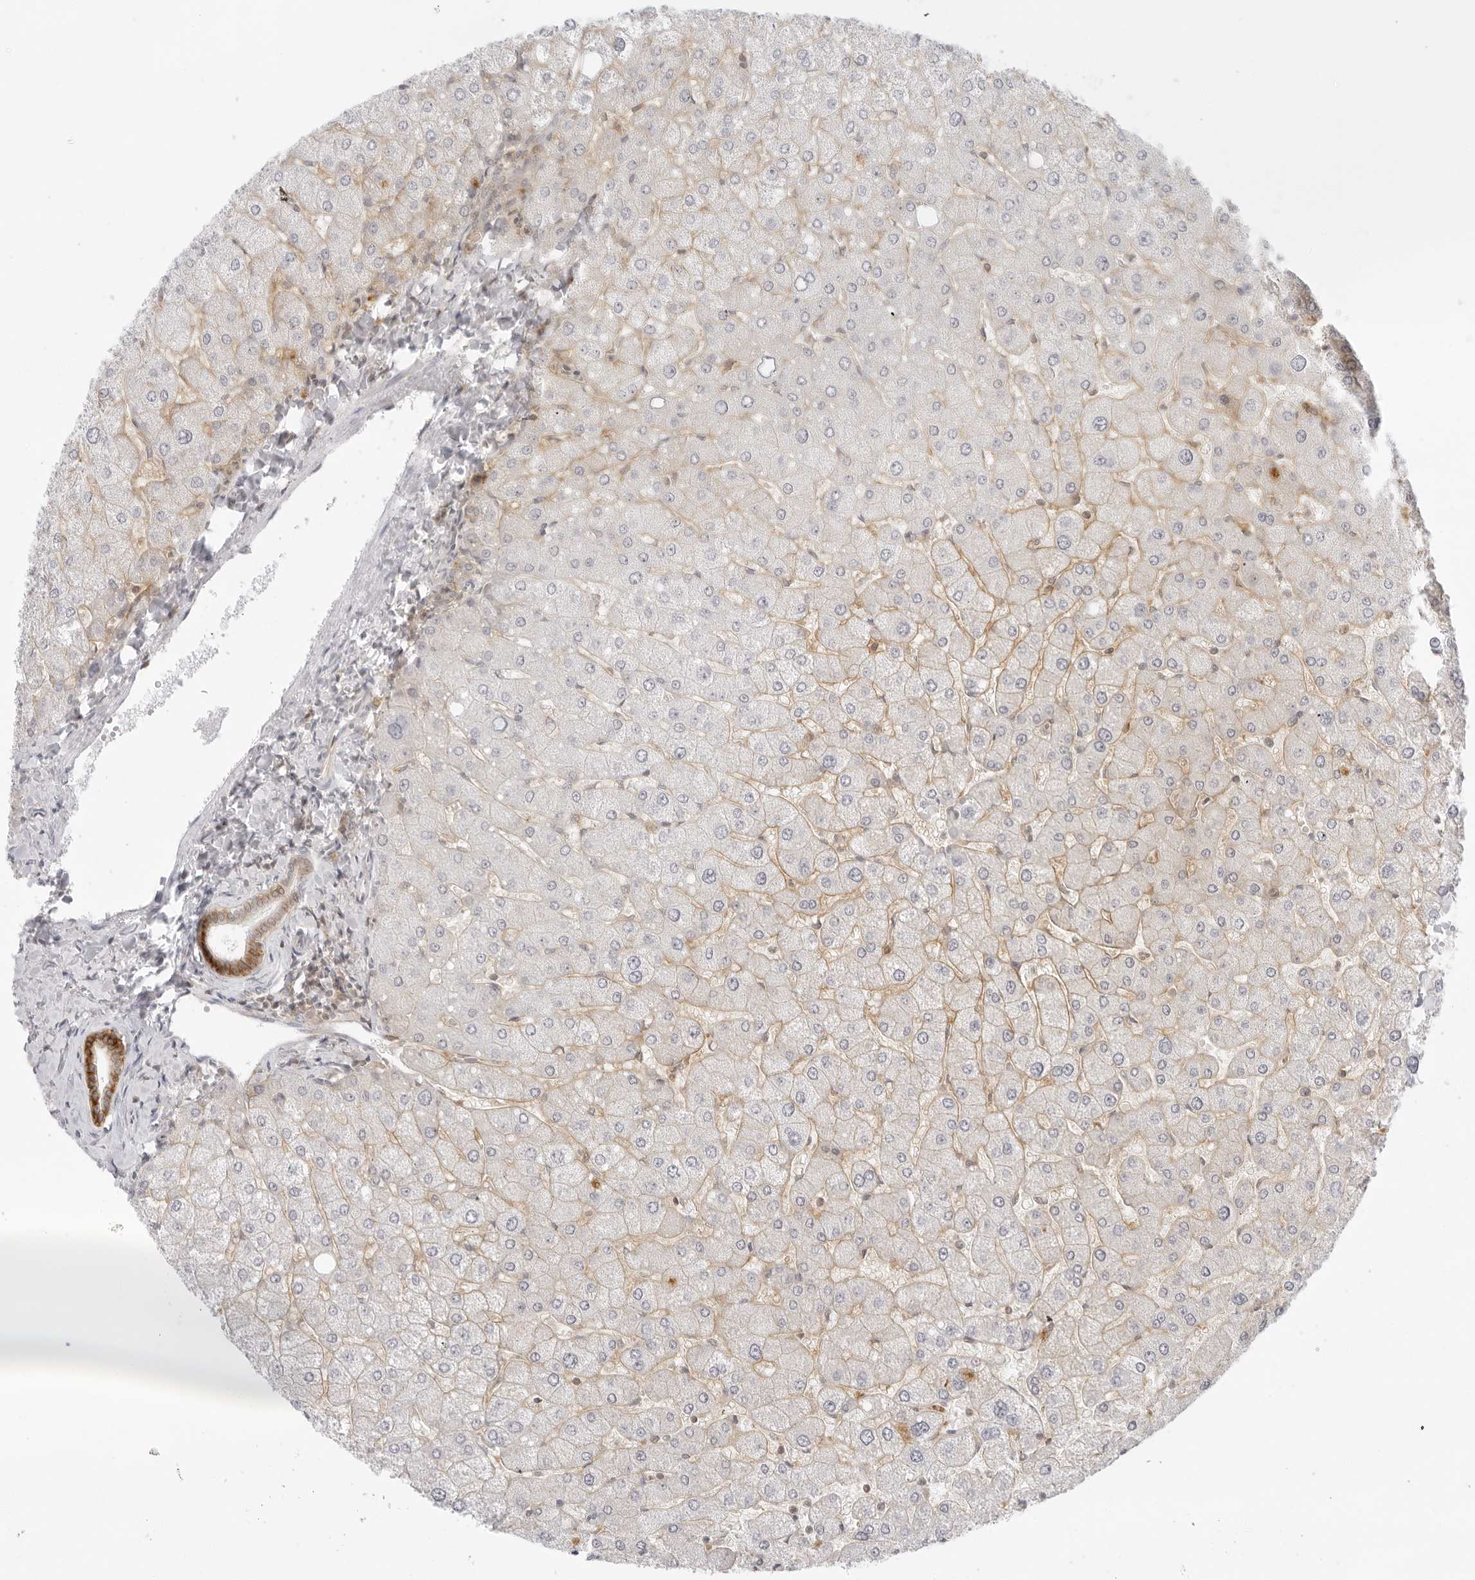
{"staining": {"intensity": "moderate", "quantity": "25%-75%", "location": "cytoplasmic/membranous"}, "tissue": "liver", "cell_type": "Cholangiocytes", "image_type": "normal", "snomed": [{"axis": "morphology", "description": "Normal tissue, NOS"}, {"axis": "topography", "description": "Liver"}], "caption": "A brown stain labels moderate cytoplasmic/membranous positivity of a protein in cholangiocytes of unremarkable human liver.", "gene": "TNFRSF14", "patient": {"sex": "male", "age": 55}}